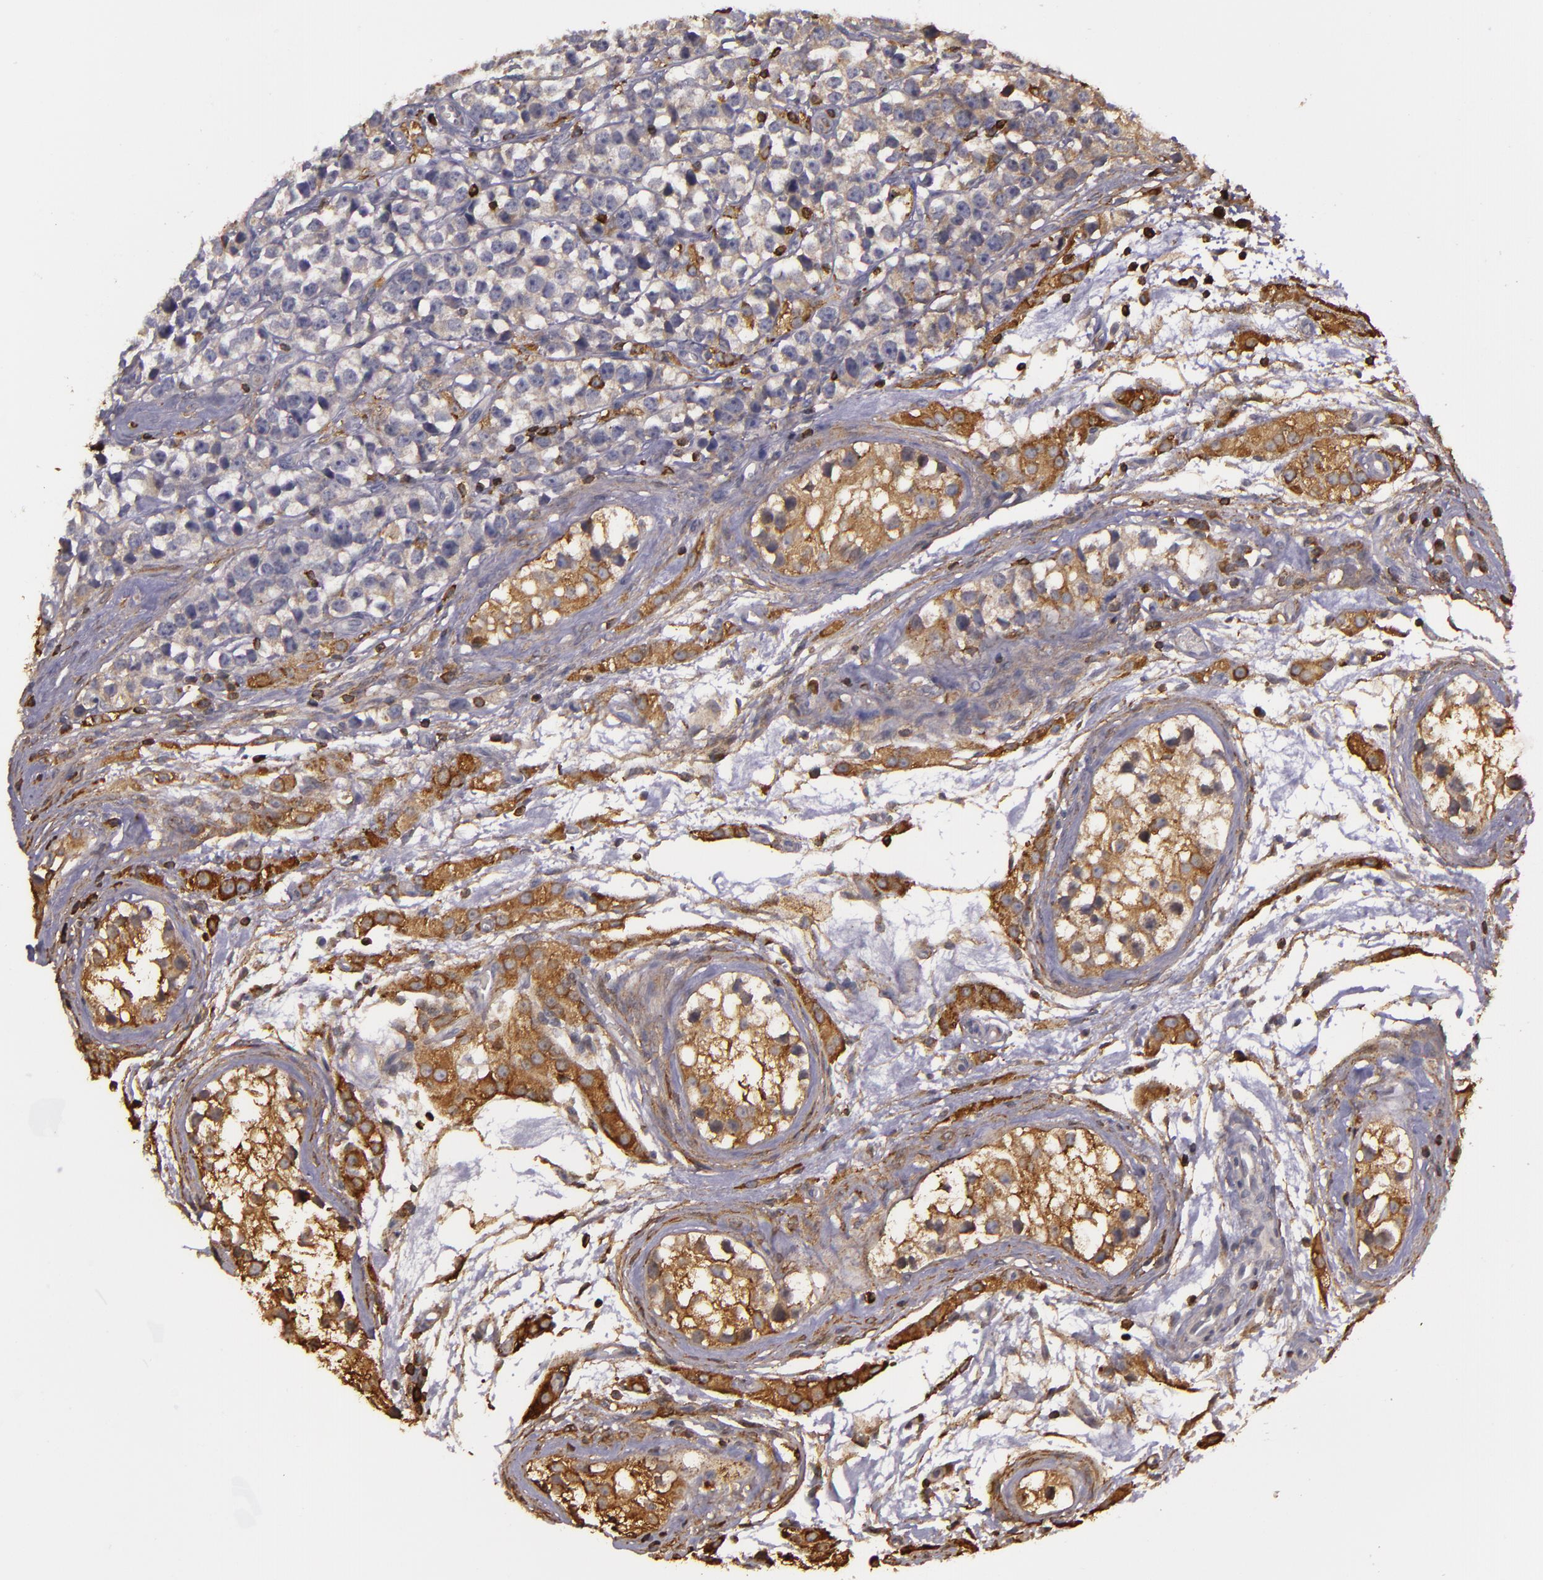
{"staining": {"intensity": "moderate", "quantity": "25%-75%", "location": "cytoplasmic/membranous"}, "tissue": "testis cancer", "cell_type": "Tumor cells", "image_type": "cancer", "snomed": [{"axis": "morphology", "description": "Seminoma, NOS"}, {"axis": "topography", "description": "Testis"}], "caption": "Moderate cytoplasmic/membranous protein staining is appreciated in approximately 25%-75% of tumor cells in testis cancer (seminoma). Using DAB (brown) and hematoxylin (blue) stains, captured at high magnification using brightfield microscopy.", "gene": "SLC9A3R1", "patient": {"sex": "male", "age": 25}}